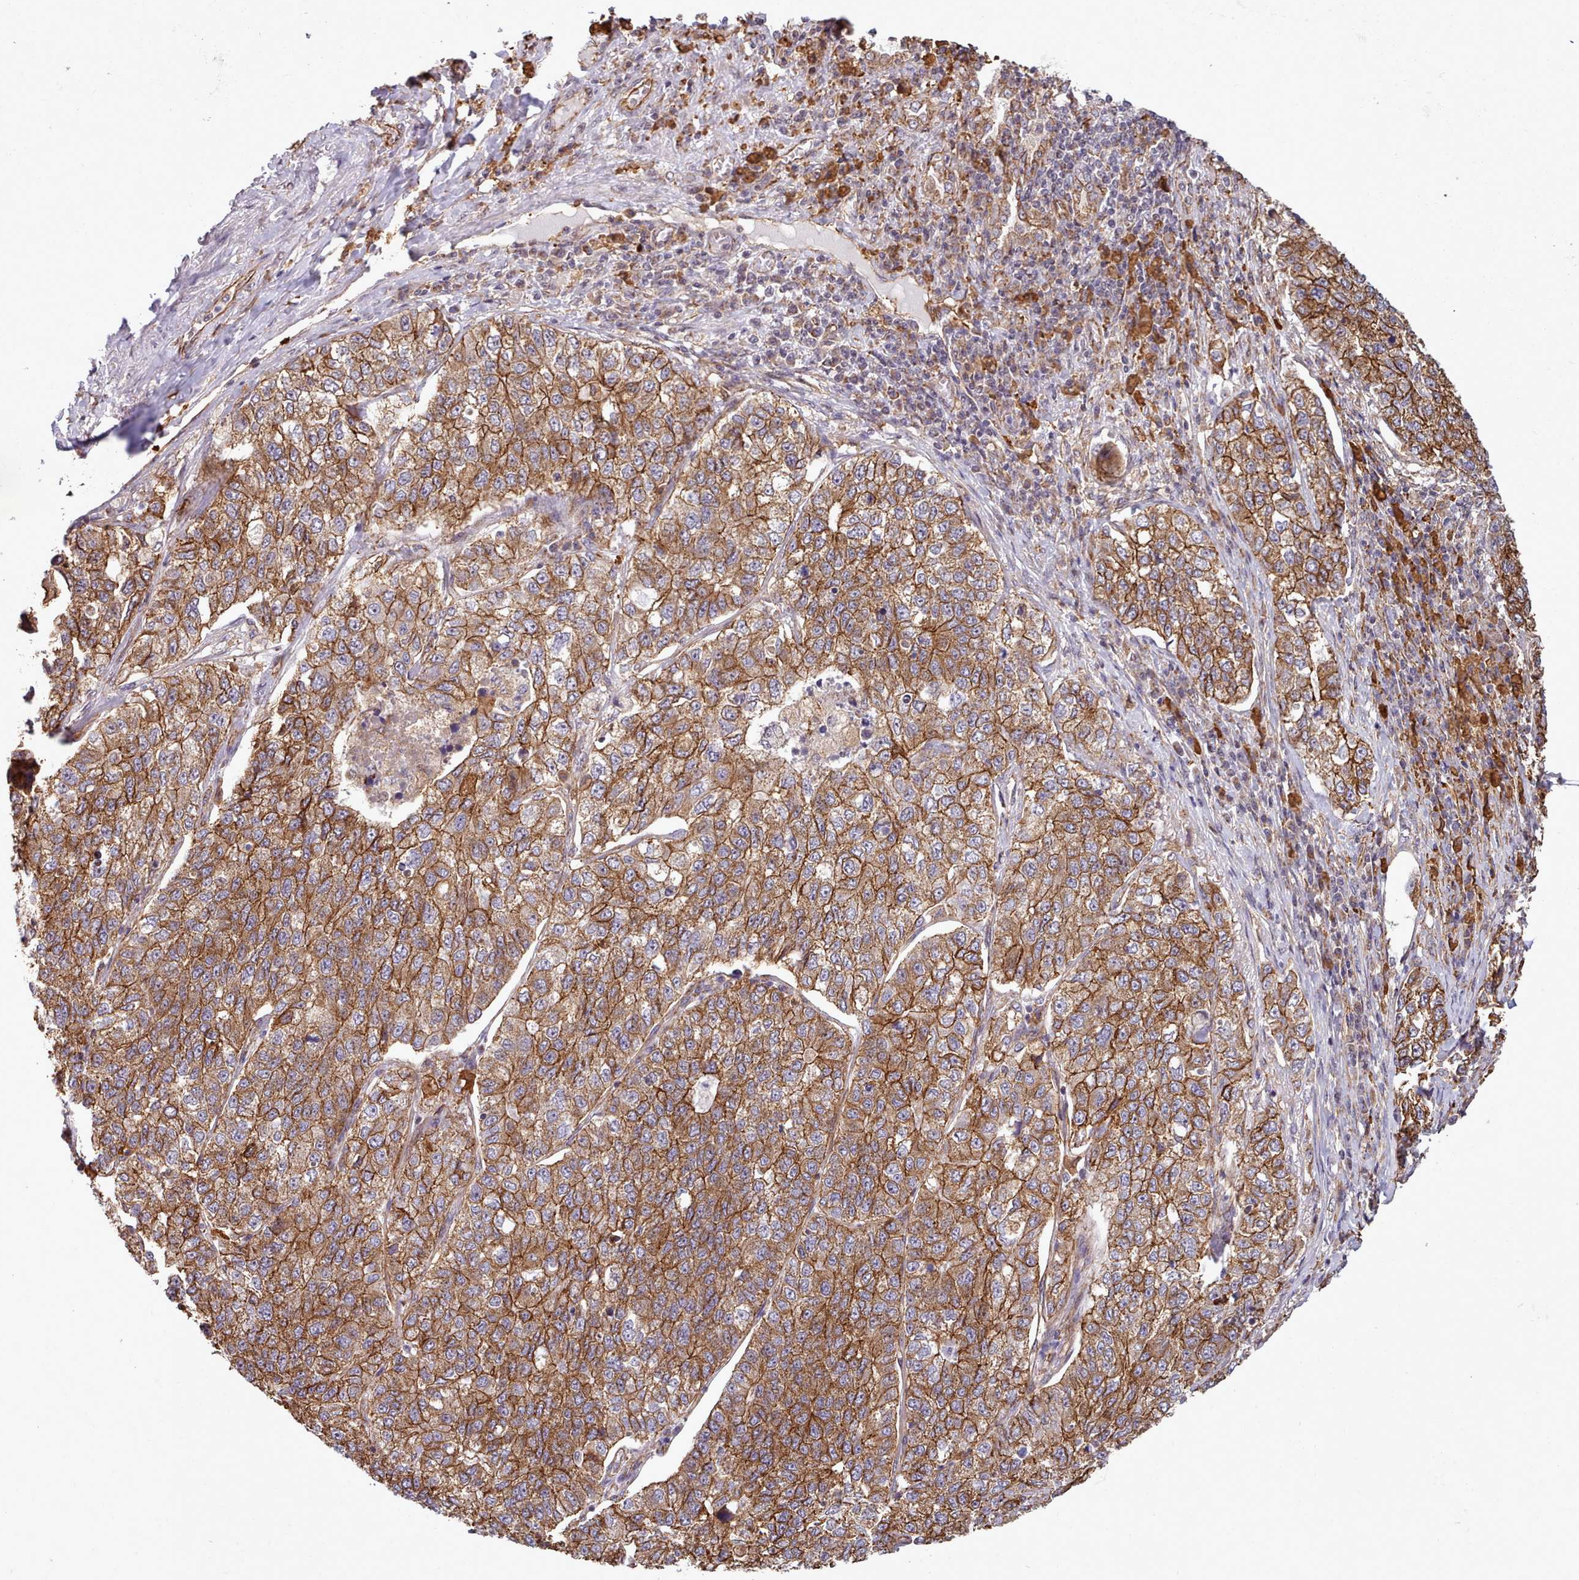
{"staining": {"intensity": "strong", "quantity": ">75%", "location": "cytoplasmic/membranous"}, "tissue": "lung cancer", "cell_type": "Tumor cells", "image_type": "cancer", "snomed": [{"axis": "morphology", "description": "Adenocarcinoma, NOS"}, {"axis": "topography", "description": "Lung"}], "caption": "Lung adenocarcinoma stained for a protein shows strong cytoplasmic/membranous positivity in tumor cells. The staining was performed using DAB (3,3'-diaminobenzidine) to visualize the protein expression in brown, while the nuclei were stained in blue with hematoxylin (Magnification: 20x).", "gene": "MRPL46", "patient": {"sex": "male", "age": 49}}